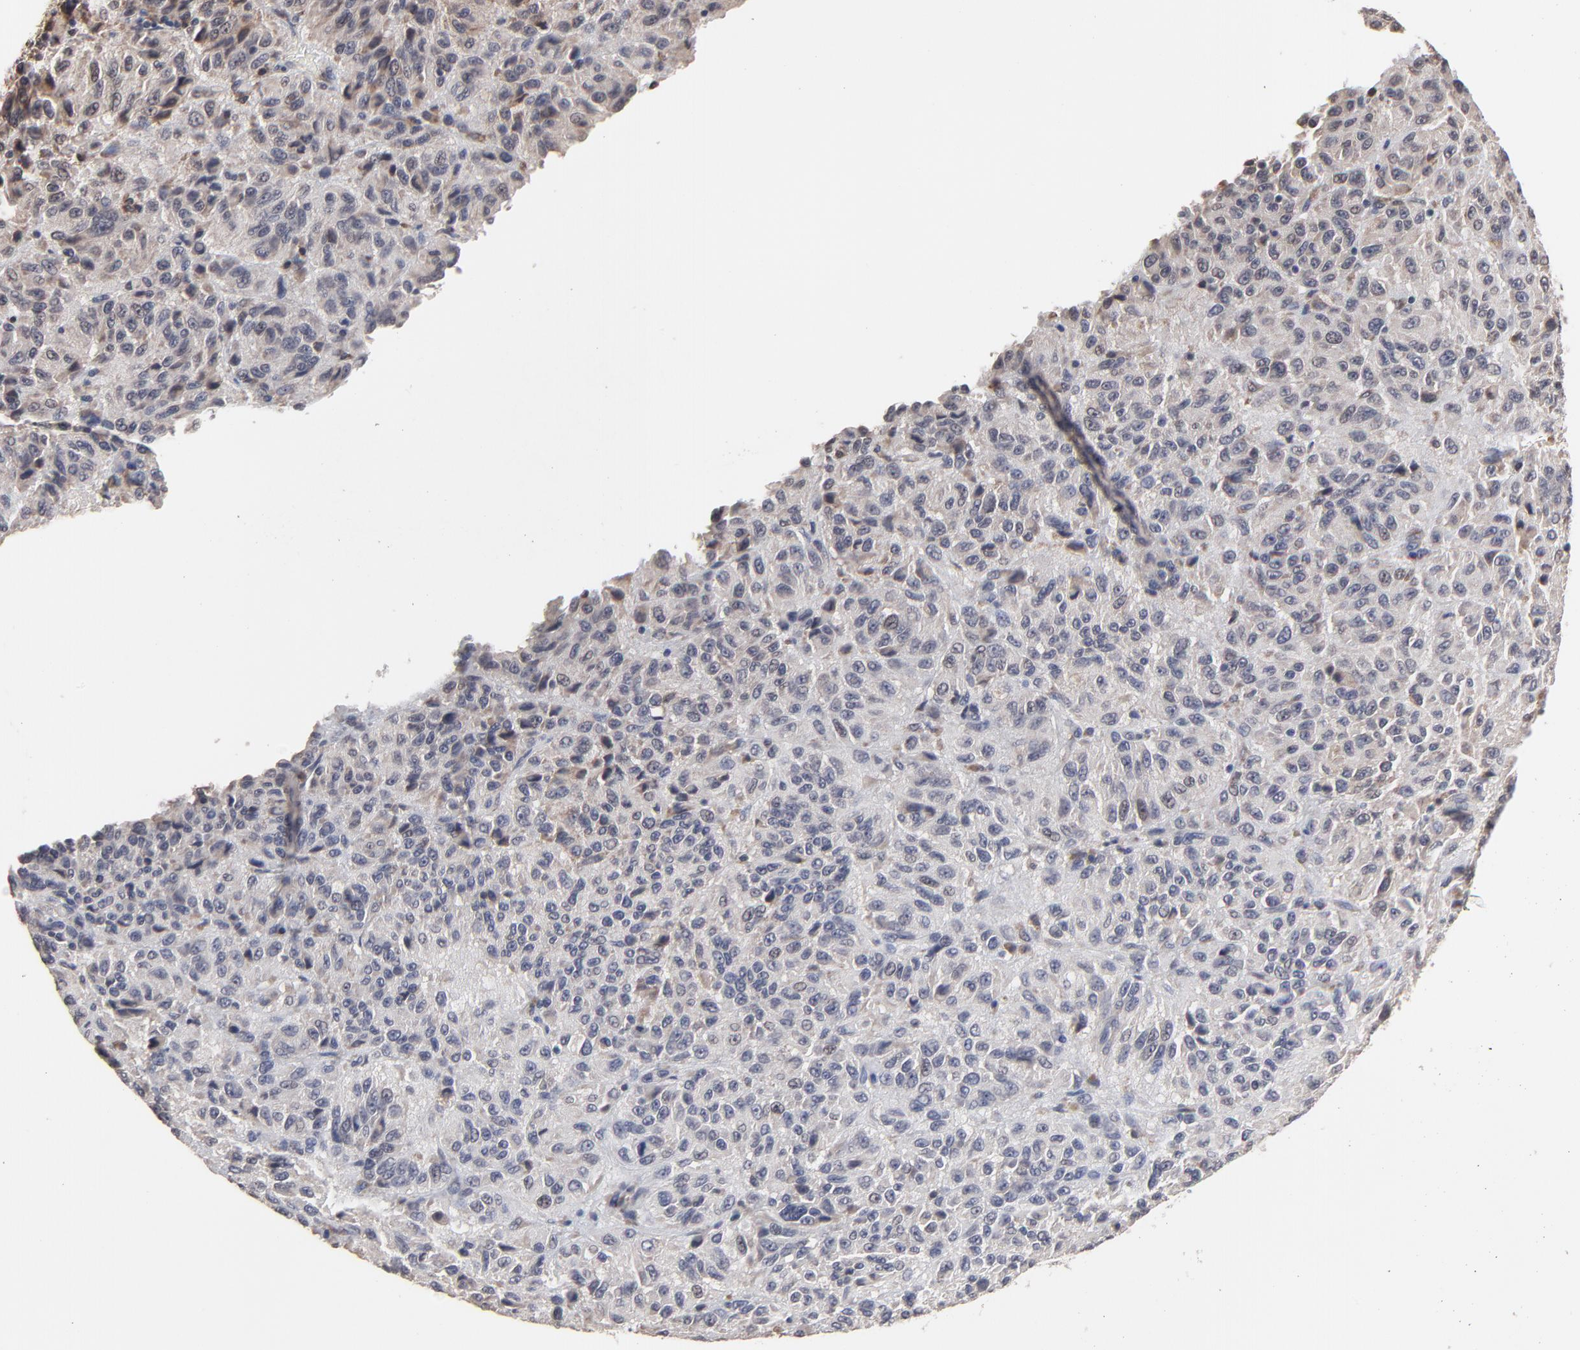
{"staining": {"intensity": "weak", "quantity": "<25%", "location": "cytoplasmic/membranous"}, "tissue": "melanoma", "cell_type": "Tumor cells", "image_type": "cancer", "snomed": [{"axis": "morphology", "description": "Malignant melanoma, Metastatic site"}, {"axis": "topography", "description": "Lung"}], "caption": "Histopathology image shows no significant protein positivity in tumor cells of malignant melanoma (metastatic site).", "gene": "CHM", "patient": {"sex": "male", "age": 64}}